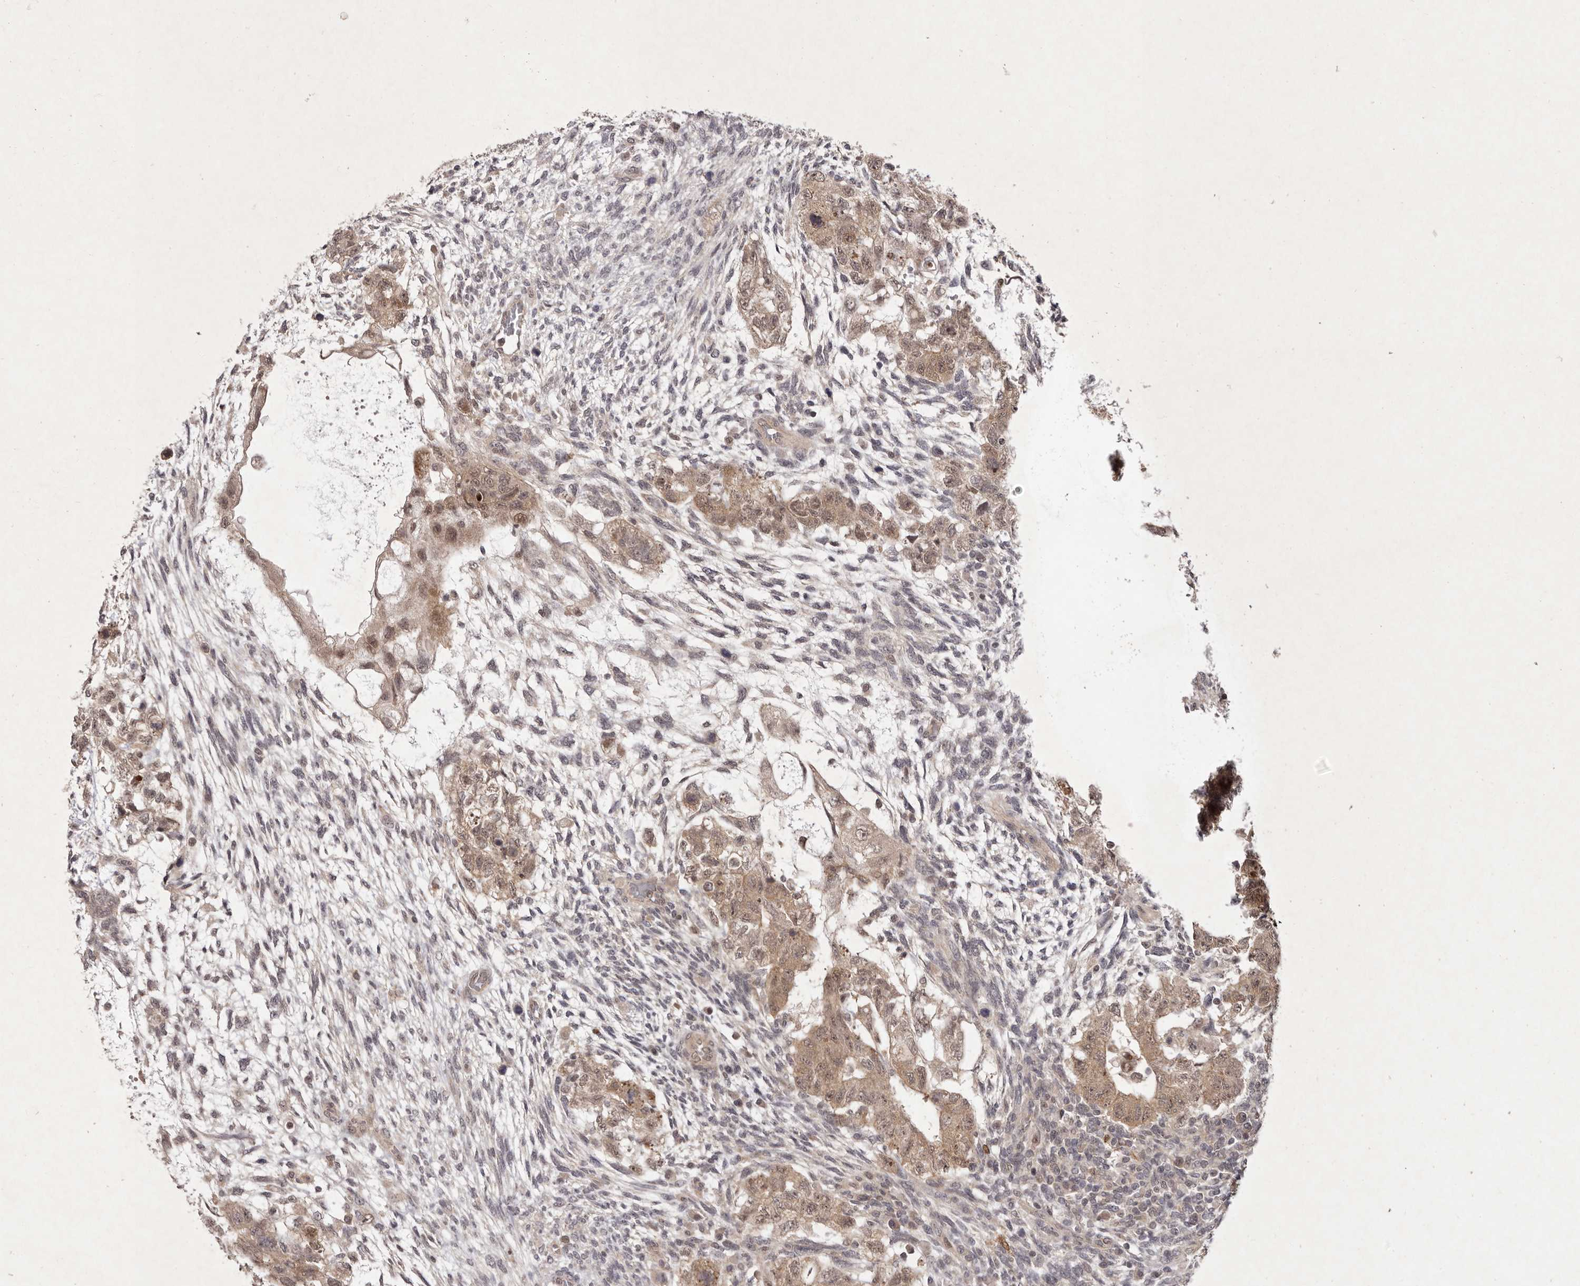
{"staining": {"intensity": "moderate", "quantity": ">75%", "location": "cytoplasmic/membranous,nuclear"}, "tissue": "testis cancer", "cell_type": "Tumor cells", "image_type": "cancer", "snomed": [{"axis": "morphology", "description": "Normal tissue, NOS"}, {"axis": "morphology", "description": "Carcinoma, Embryonal, NOS"}, {"axis": "topography", "description": "Testis"}], "caption": "This image exhibits IHC staining of human testis embryonal carcinoma, with medium moderate cytoplasmic/membranous and nuclear positivity in approximately >75% of tumor cells.", "gene": "BUD31", "patient": {"sex": "male", "age": 36}}